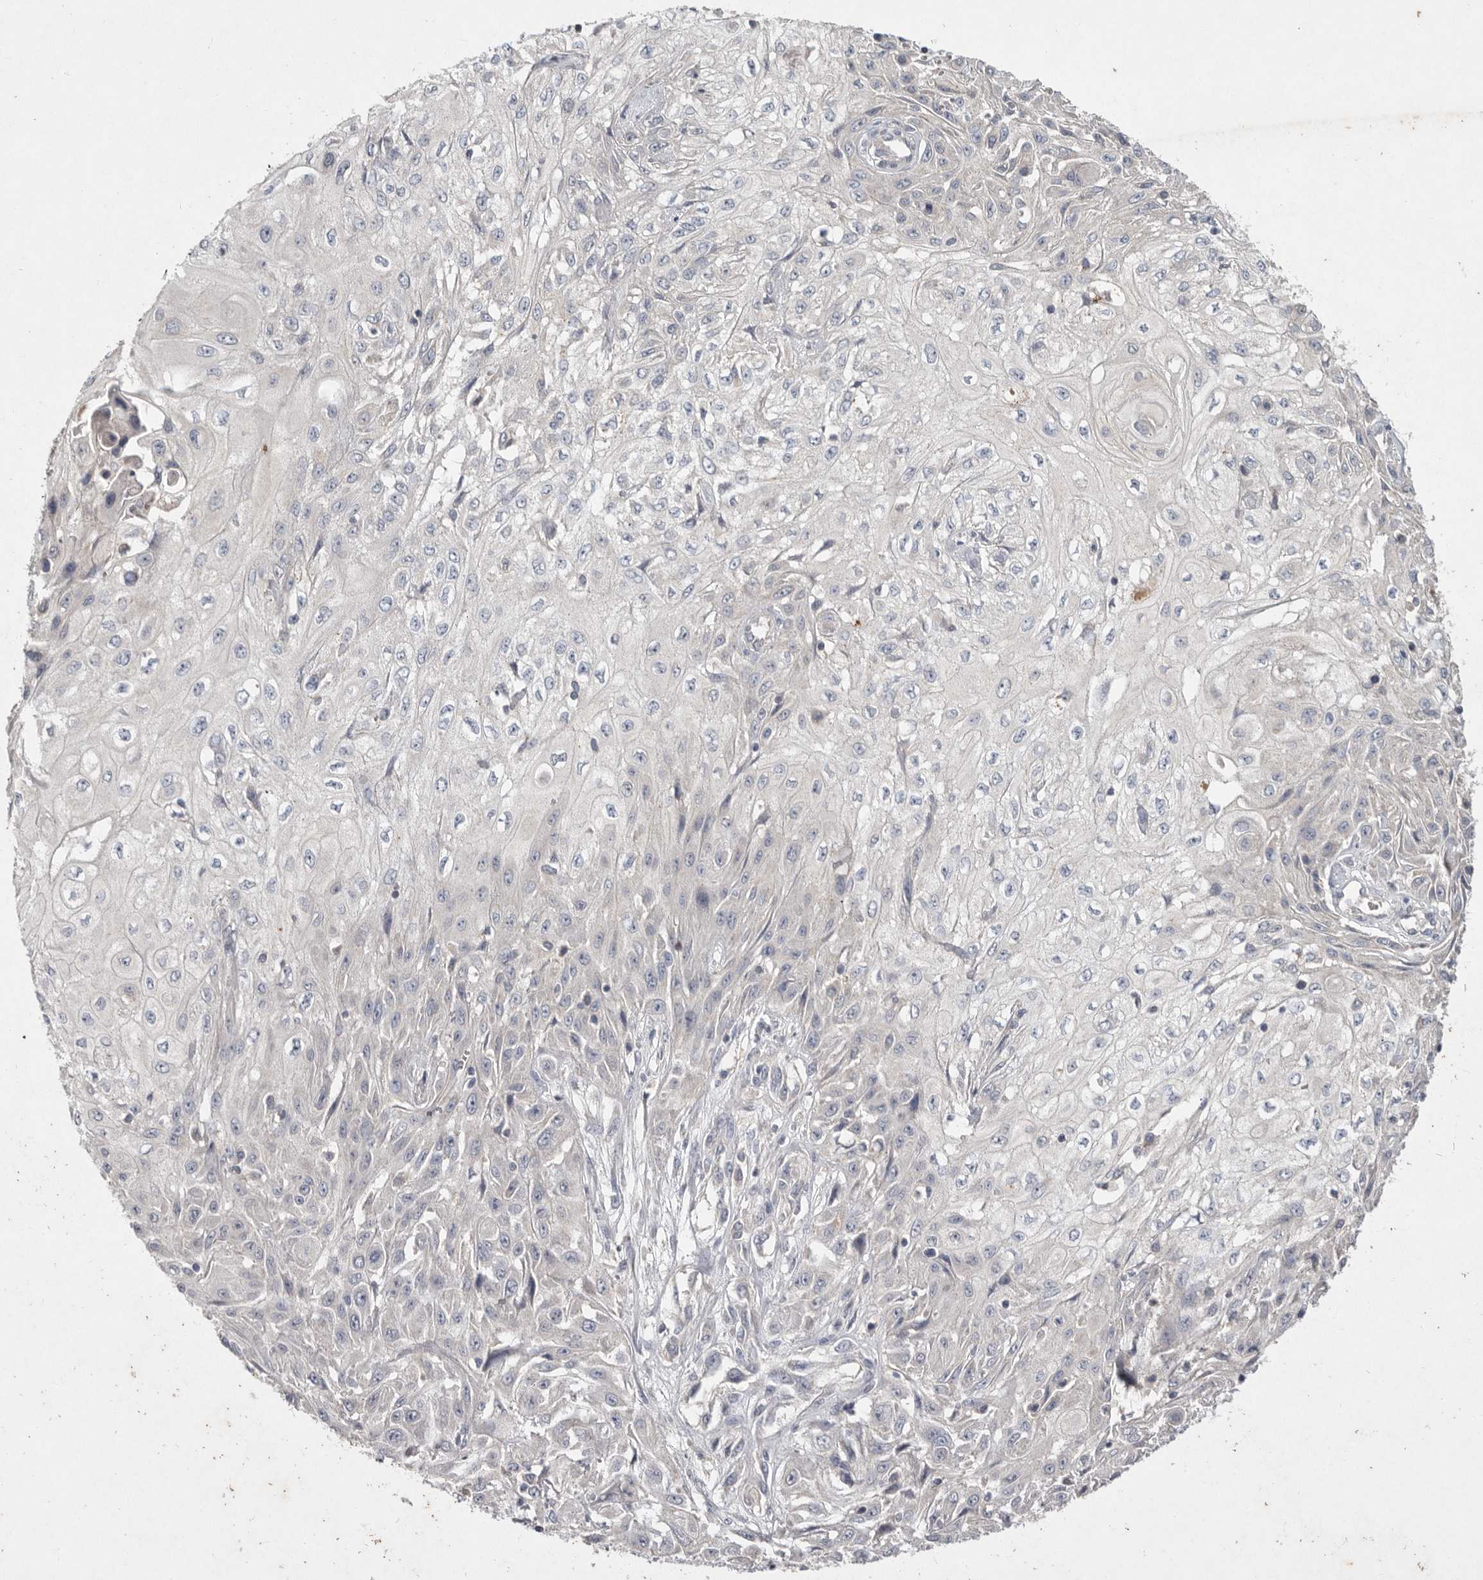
{"staining": {"intensity": "negative", "quantity": "none", "location": "none"}, "tissue": "skin cancer", "cell_type": "Tumor cells", "image_type": "cancer", "snomed": [{"axis": "morphology", "description": "Squamous cell carcinoma, NOS"}, {"axis": "morphology", "description": "Squamous cell carcinoma, metastatic, NOS"}, {"axis": "topography", "description": "Skin"}, {"axis": "topography", "description": "Lymph node"}], "caption": "Tumor cells are negative for brown protein staining in skin squamous cell carcinoma.", "gene": "TNFSF14", "patient": {"sex": "male", "age": 75}}